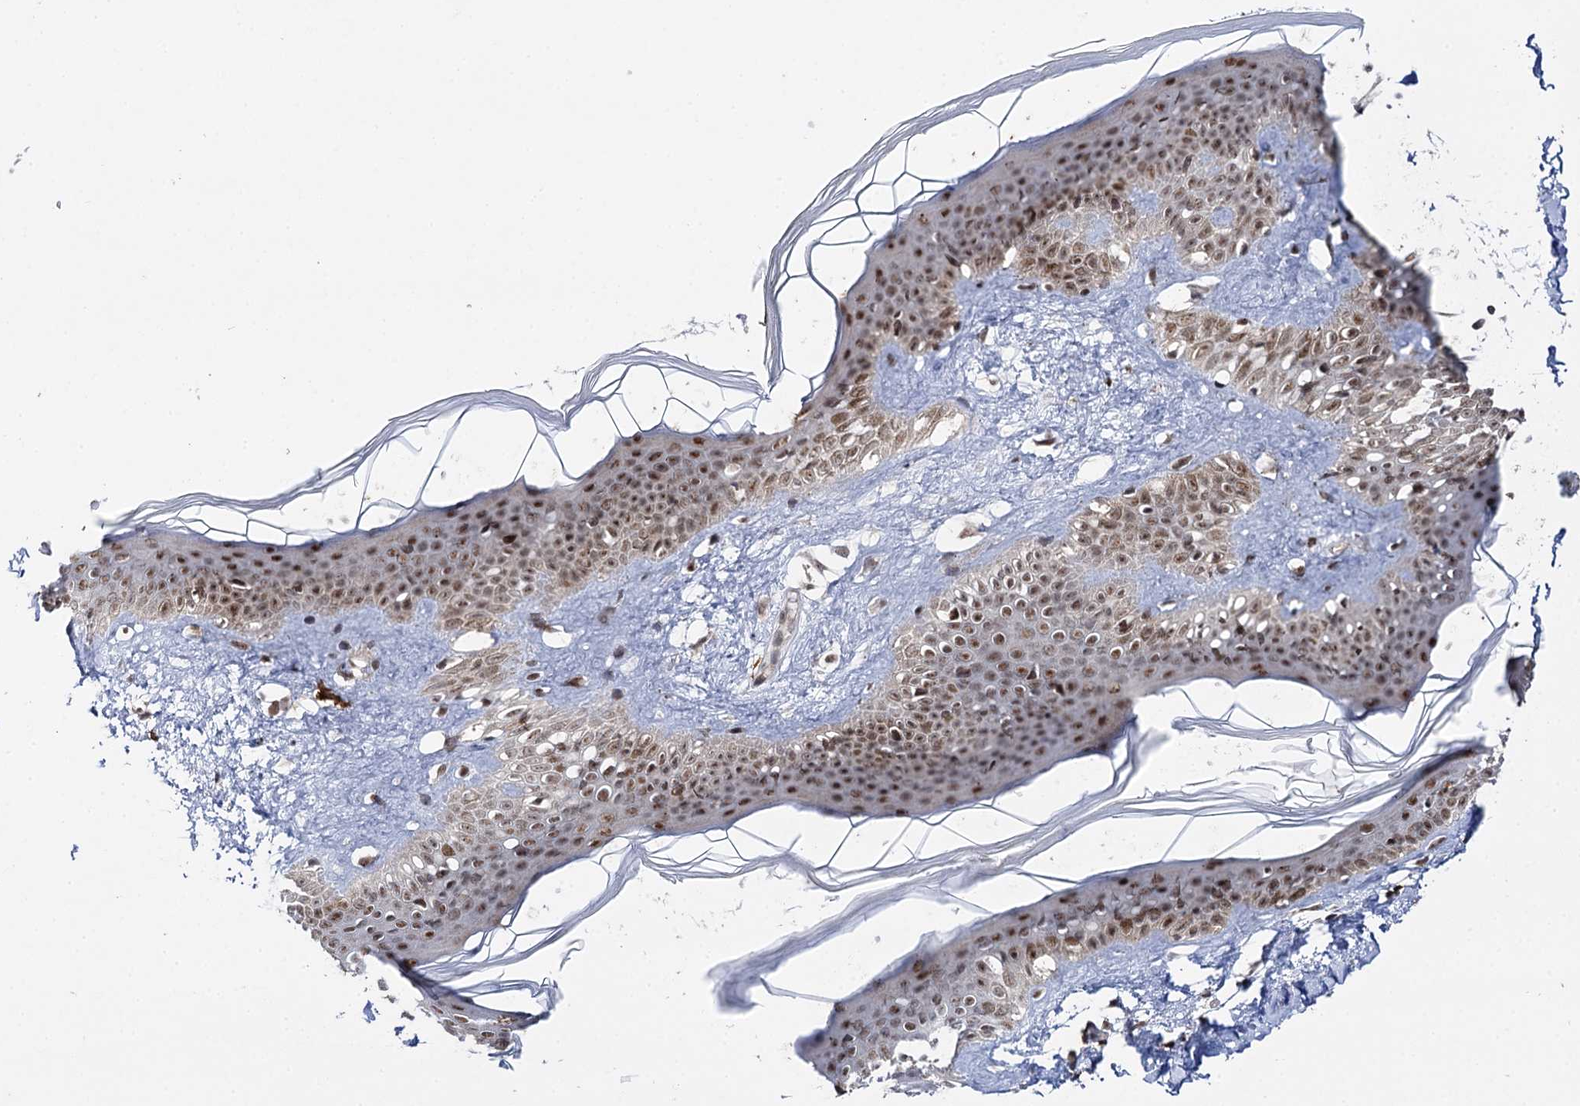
{"staining": {"intensity": "weak", "quantity": ">75%", "location": "nuclear"}, "tissue": "skin", "cell_type": "Fibroblasts", "image_type": "normal", "snomed": [{"axis": "morphology", "description": "Normal tissue, NOS"}, {"axis": "topography", "description": "Skin"}], "caption": "A photomicrograph of human skin stained for a protein shows weak nuclear brown staining in fibroblasts. (brown staining indicates protein expression, while blue staining denotes nuclei).", "gene": "BUD13", "patient": {"sex": "female", "age": 58}}